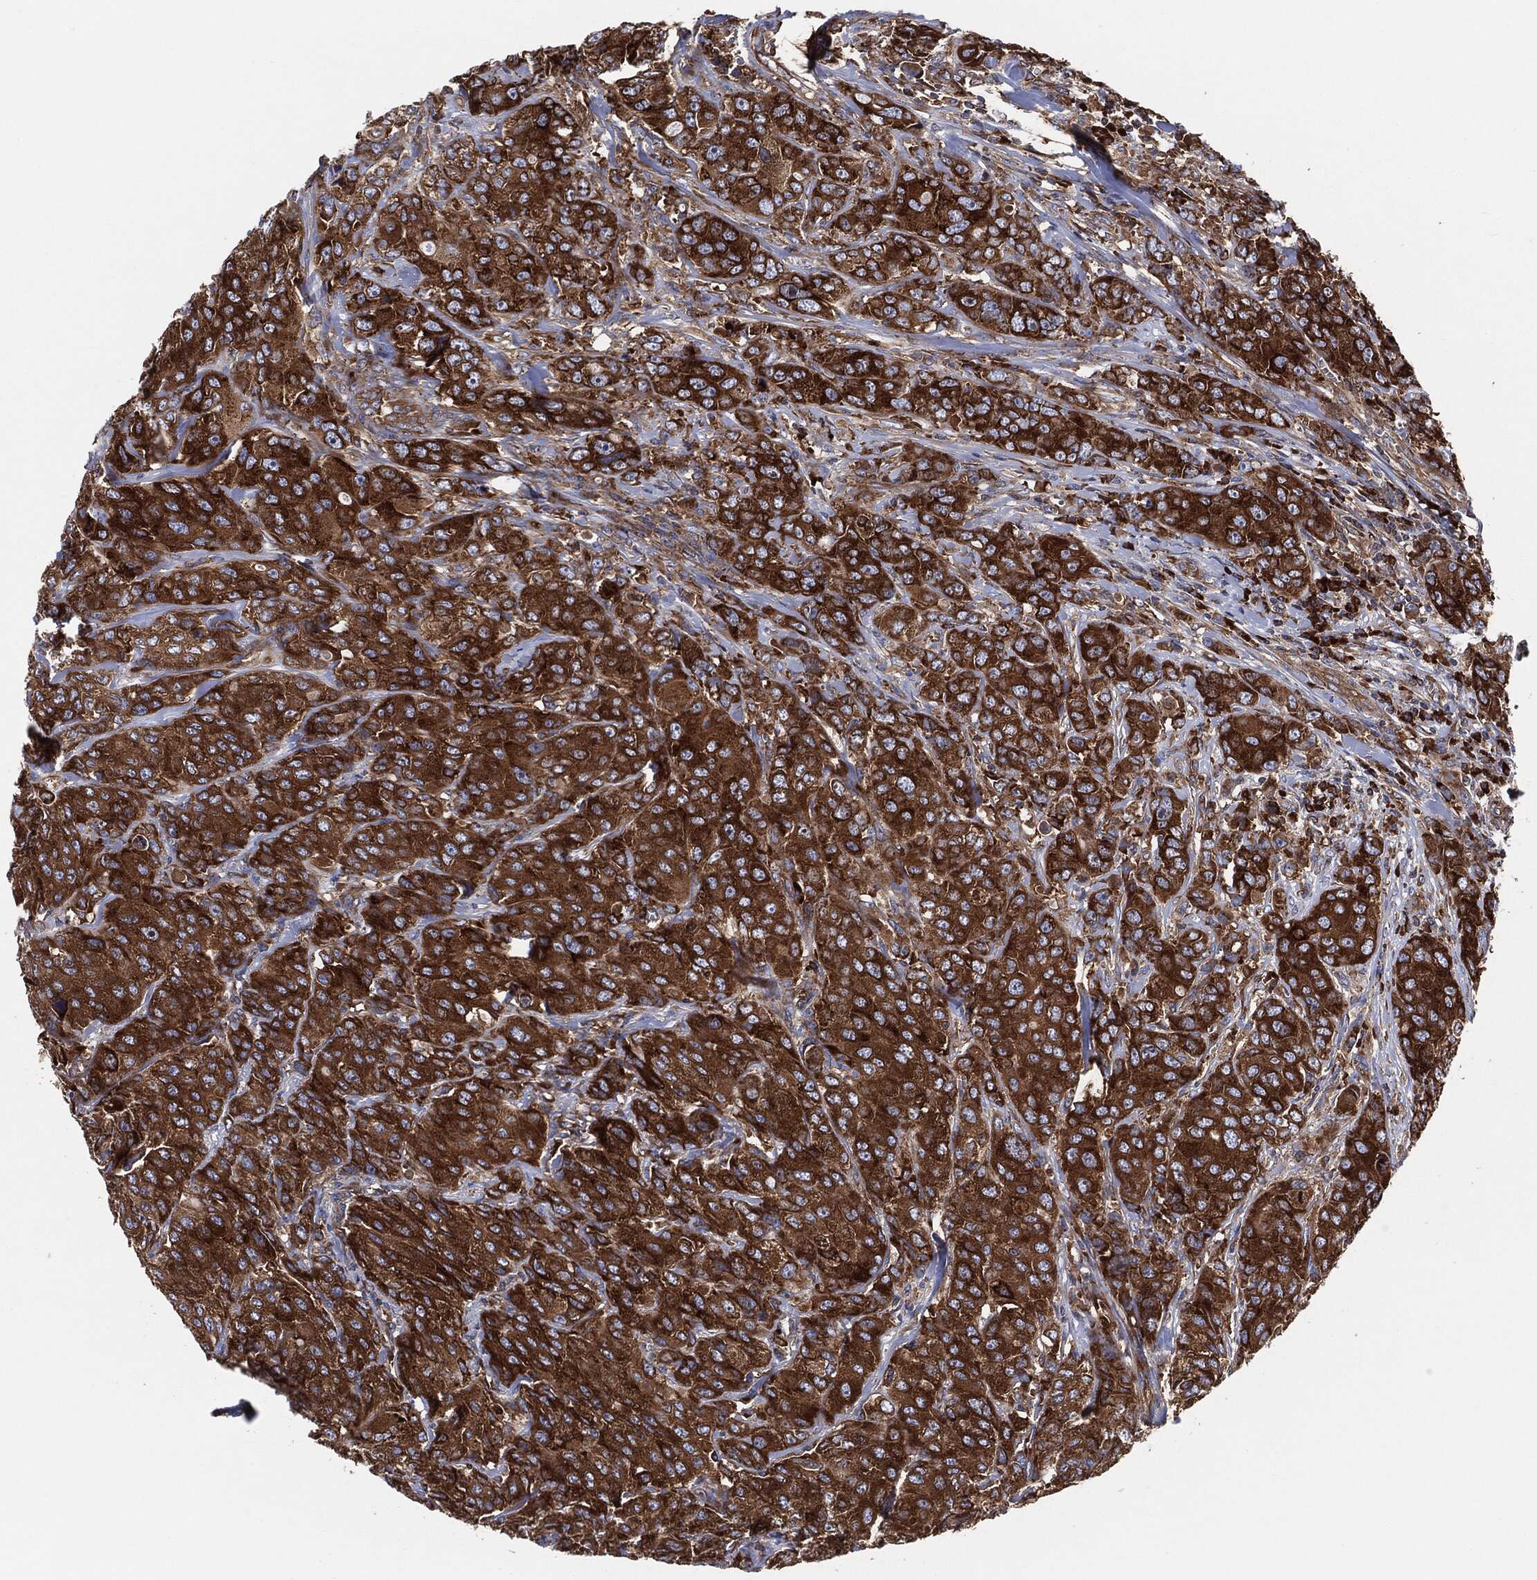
{"staining": {"intensity": "strong", "quantity": ">75%", "location": "cytoplasmic/membranous"}, "tissue": "breast cancer", "cell_type": "Tumor cells", "image_type": "cancer", "snomed": [{"axis": "morphology", "description": "Duct carcinoma"}, {"axis": "topography", "description": "Breast"}], "caption": "Brown immunohistochemical staining in human breast cancer displays strong cytoplasmic/membranous staining in approximately >75% of tumor cells.", "gene": "EIF2S2", "patient": {"sex": "female", "age": 43}}